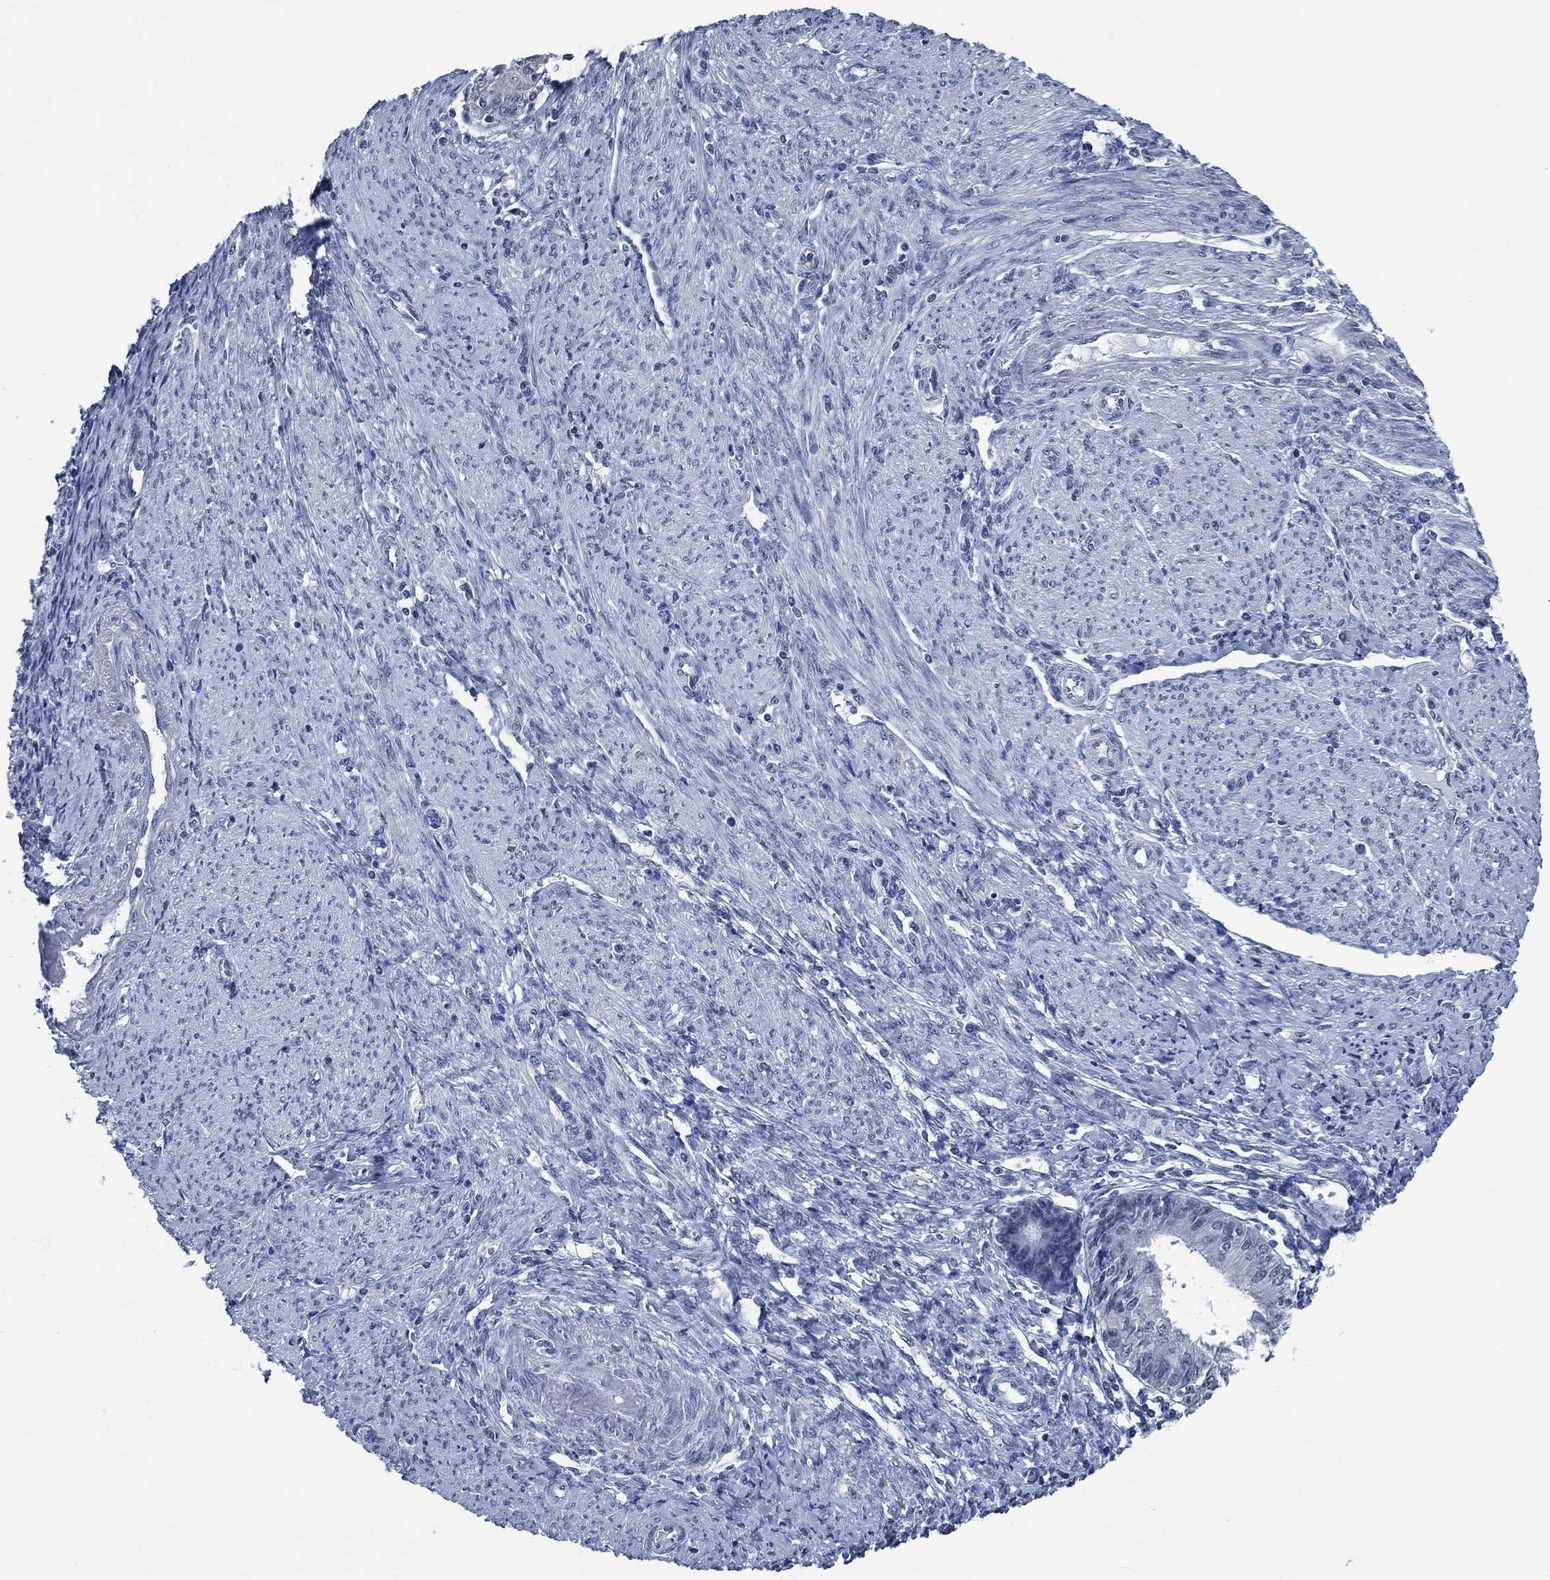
{"staining": {"intensity": "negative", "quantity": "none", "location": "none"}, "tissue": "endometrial cancer", "cell_type": "Tumor cells", "image_type": "cancer", "snomed": [{"axis": "morphology", "description": "Adenocarcinoma, NOS"}, {"axis": "topography", "description": "Endometrium"}], "caption": "A histopathology image of endometrial cancer (adenocarcinoma) stained for a protein displays no brown staining in tumor cells.", "gene": "OBSCN", "patient": {"sex": "female", "age": 68}}